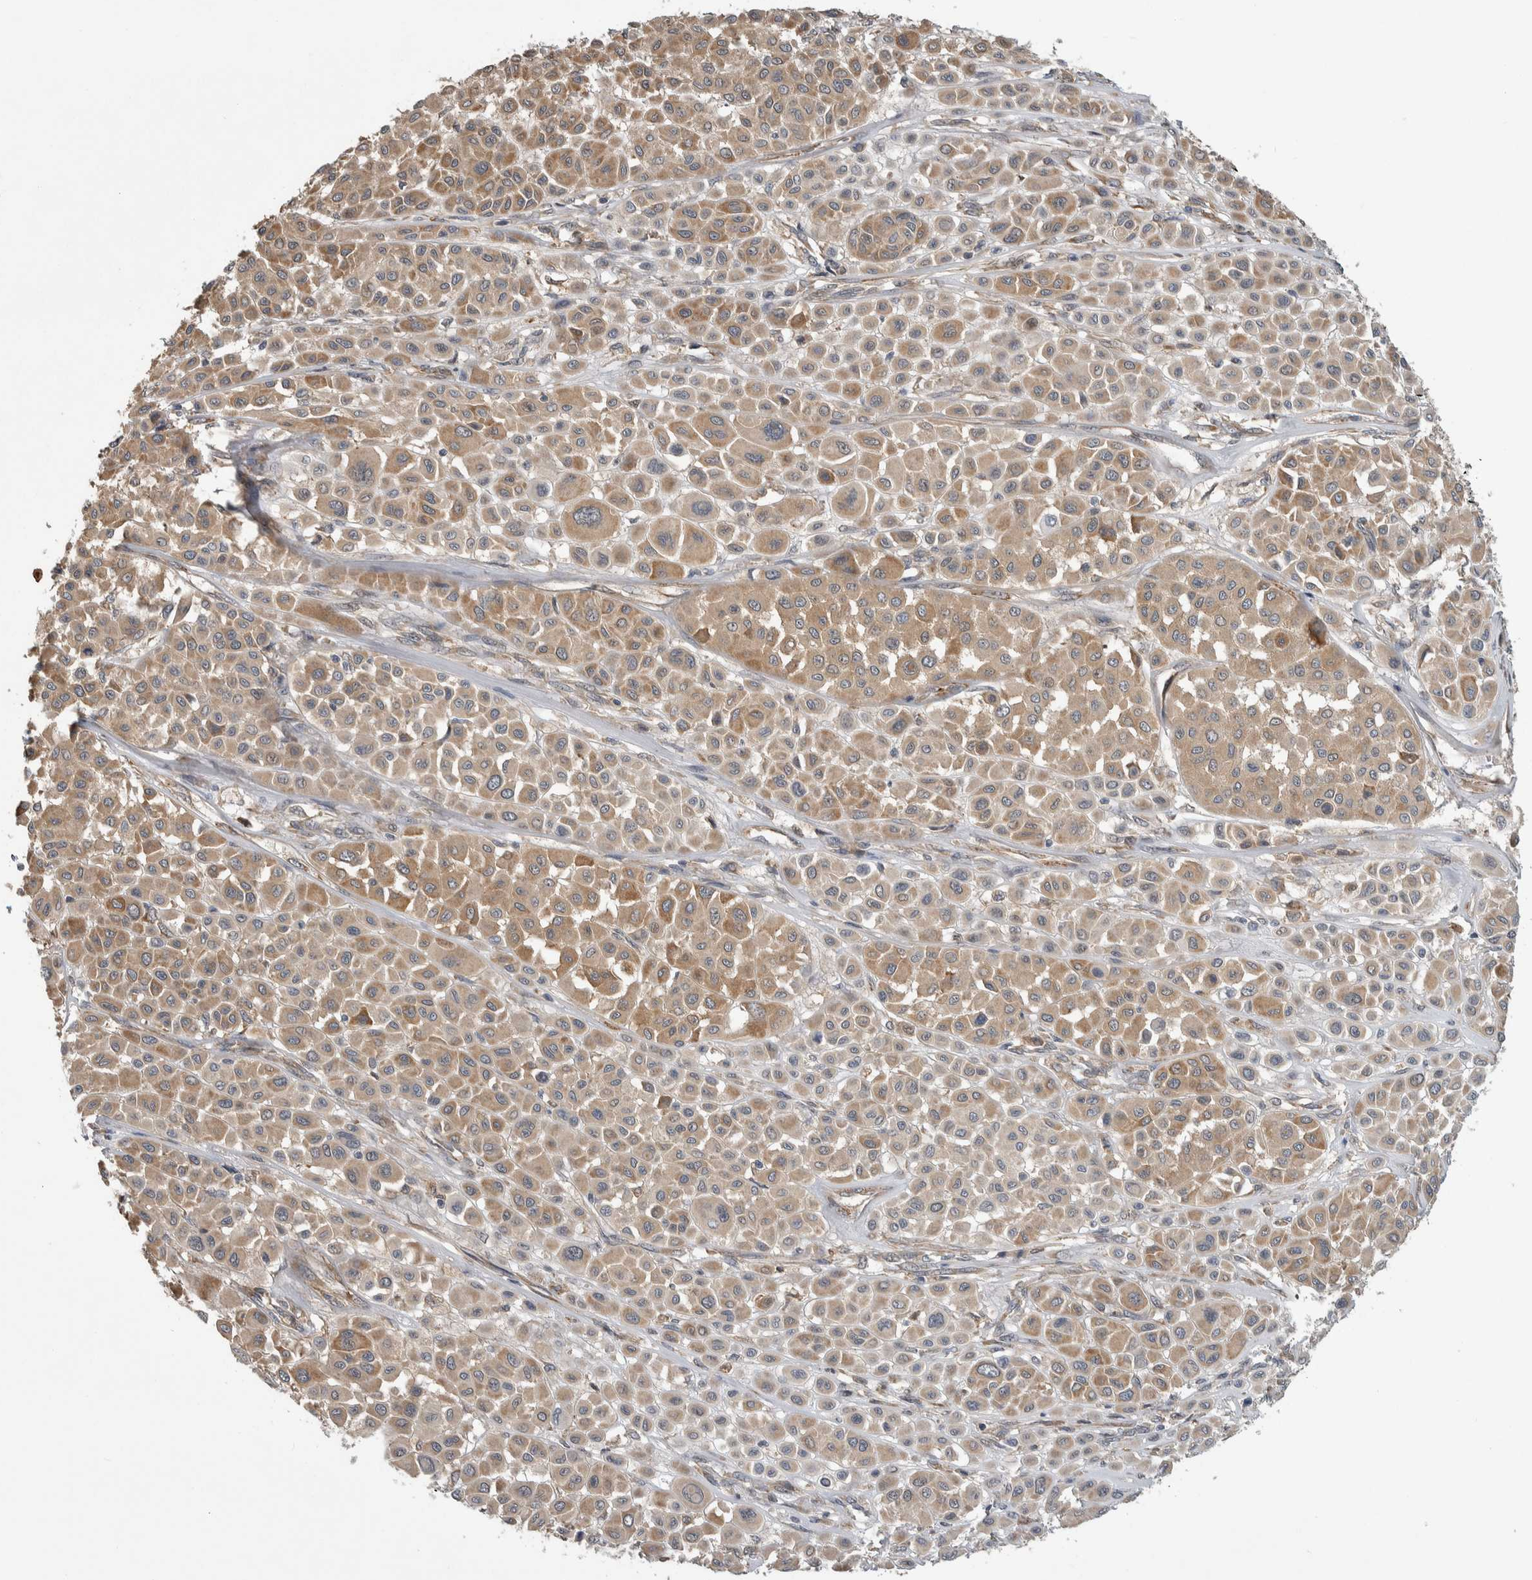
{"staining": {"intensity": "moderate", "quantity": ">75%", "location": "cytoplasmic/membranous"}, "tissue": "melanoma", "cell_type": "Tumor cells", "image_type": "cancer", "snomed": [{"axis": "morphology", "description": "Malignant melanoma, Metastatic site"}, {"axis": "topography", "description": "Soft tissue"}], "caption": "This is an image of immunohistochemistry (IHC) staining of melanoma, which shows moderate expression in the cytoplasmic/membranous of tumor cells.", "gene": "PRDM4", "patient": {"sex": "male", "age": 41}}